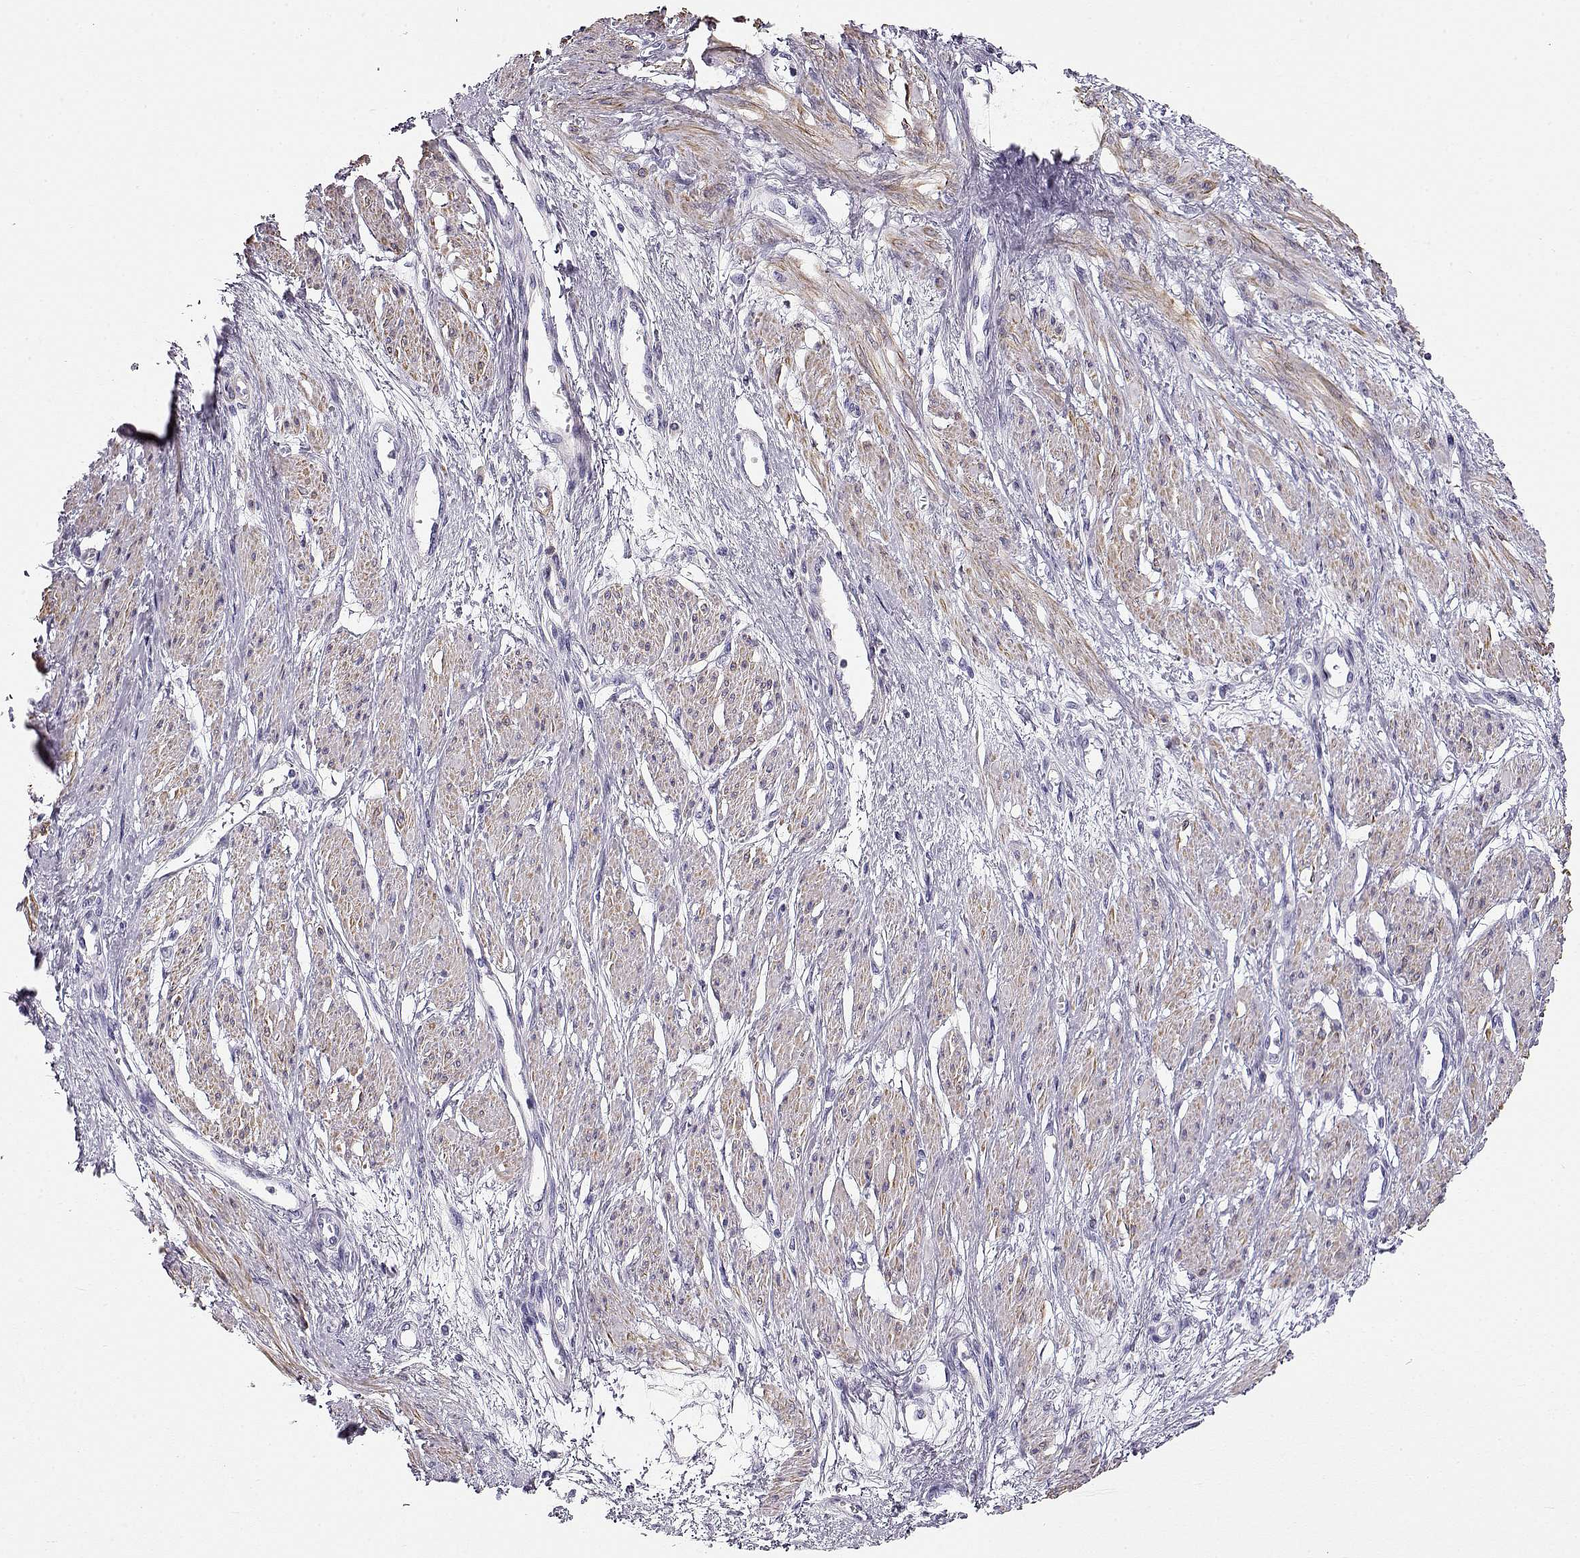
{"staining": {"intensity": "moderate", "quantity": "25%-75%", "location": "cytoplasmic/membranous"}, "tissue": "smooth muscle", "cell_type": "Smooth muscle cells", "image_type": "normal", "snomed": [{"axis": "morphology", "description": "Normal tissue, NOS"}, {"axis": "topography", "description": "Smooth muscle"}, {"axis": "topography", "description": "Uterus"}], "caption": "IHC histopathology image of unremarkable smooth muscle: smooth muscle stained using IHC displays medium levels of moderate protein expression localized specifically in the cytoplasmic/membranous of smooth muscle cells, appearing as a cytoplasmic/membranous brown color.", "gene": "SLITRK3", "patient": {"sex": "female", "age": 39}}